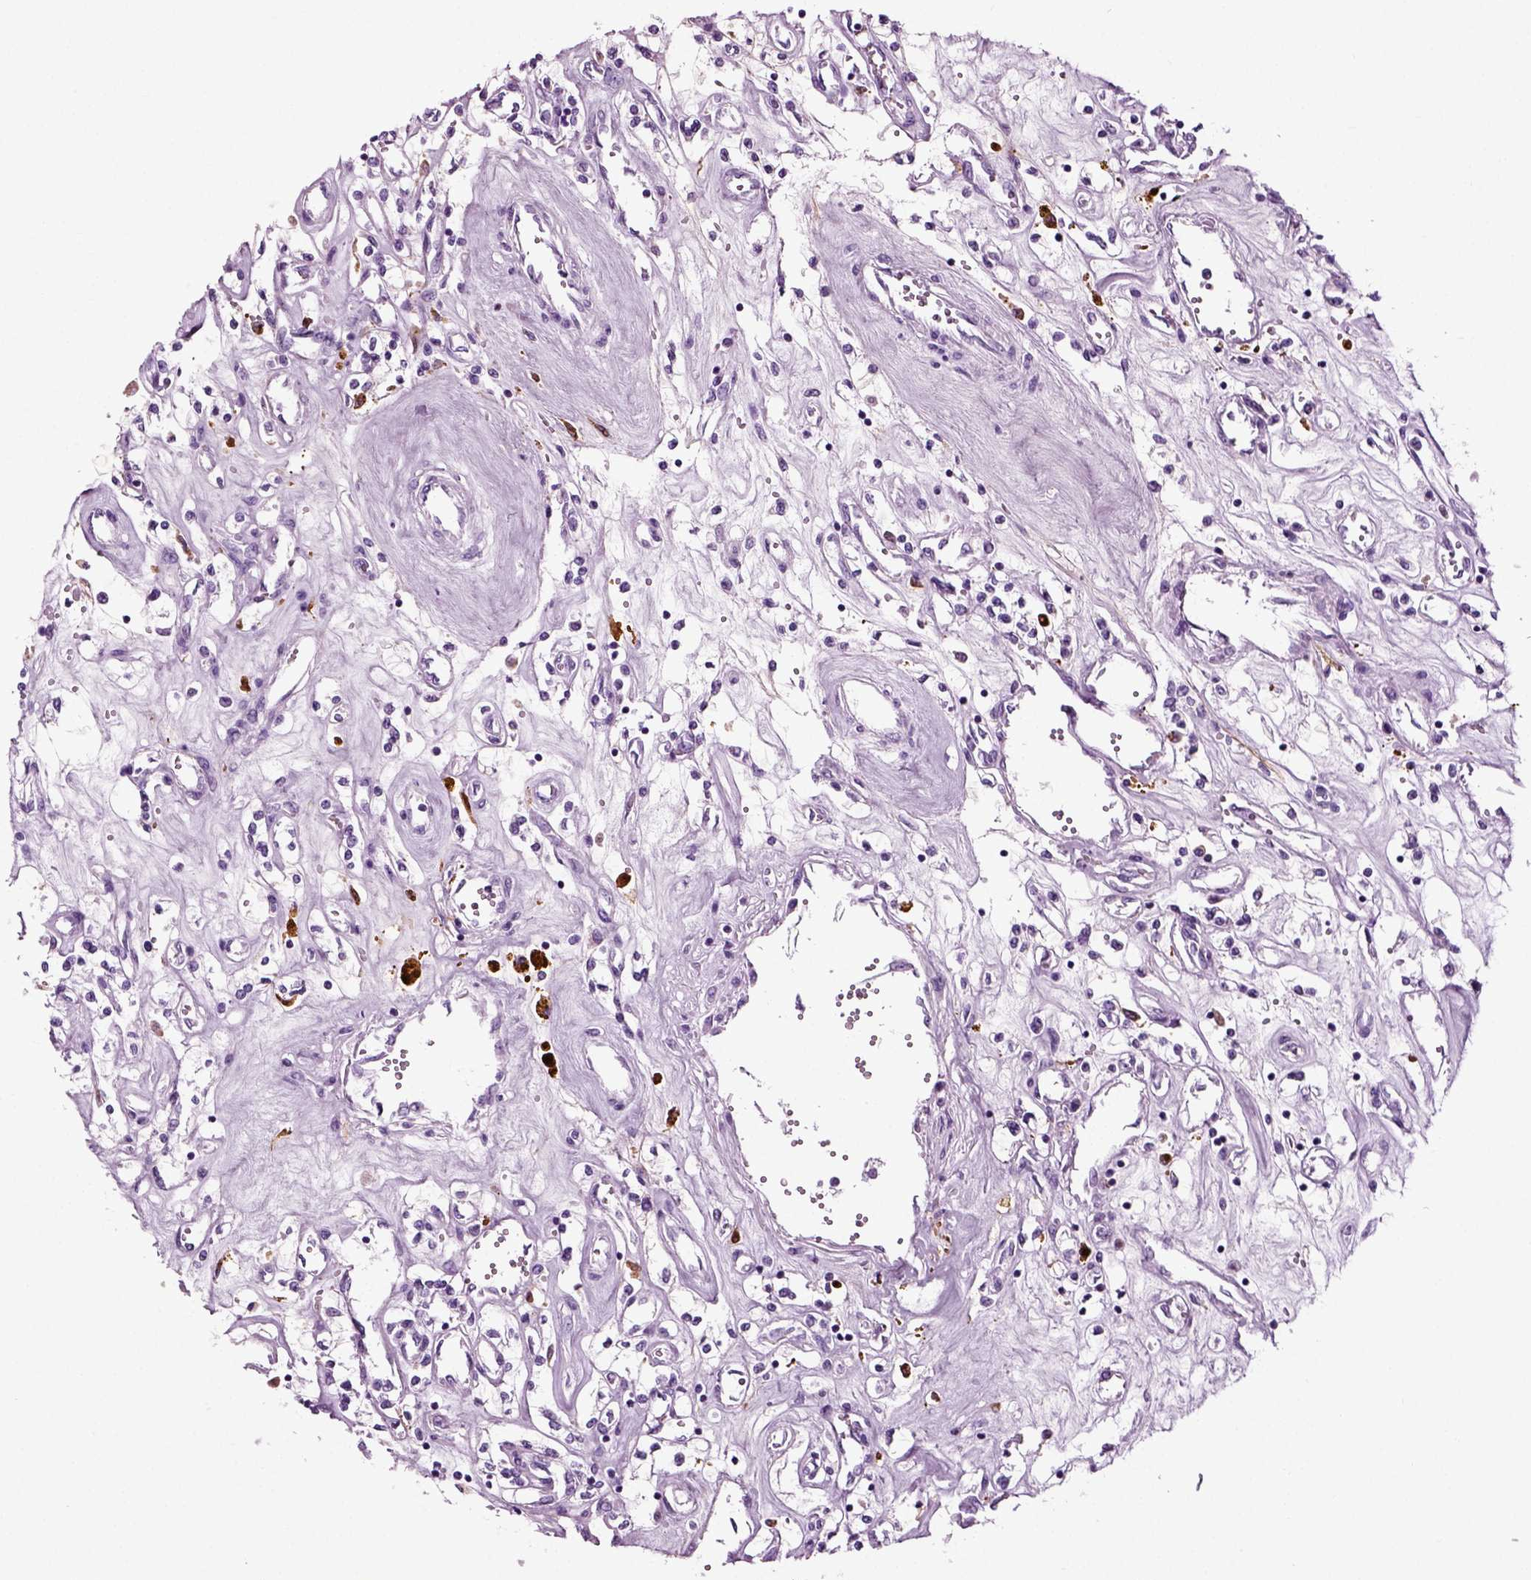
{"staining": {"intensity": "negative", "quantity": "none", "location": "none"}, "tissue": "renal cancer", "cell_type": "Tumor cells", "image_type": "cancer", "snomed": [{"axis": "morphology", "description": "Adenocarcinoma, NOS"}, {"axis": "topography", "description": "Kidney"}], "caption": "DAB (3,3'-diaminobenzidine) immunohistochemical staining of renal cancer (adenocarcinoma) displays no significant positivity in tumor cells.", "gene": "DNAH10", "patient": {"sex": "female", "age": 59}}